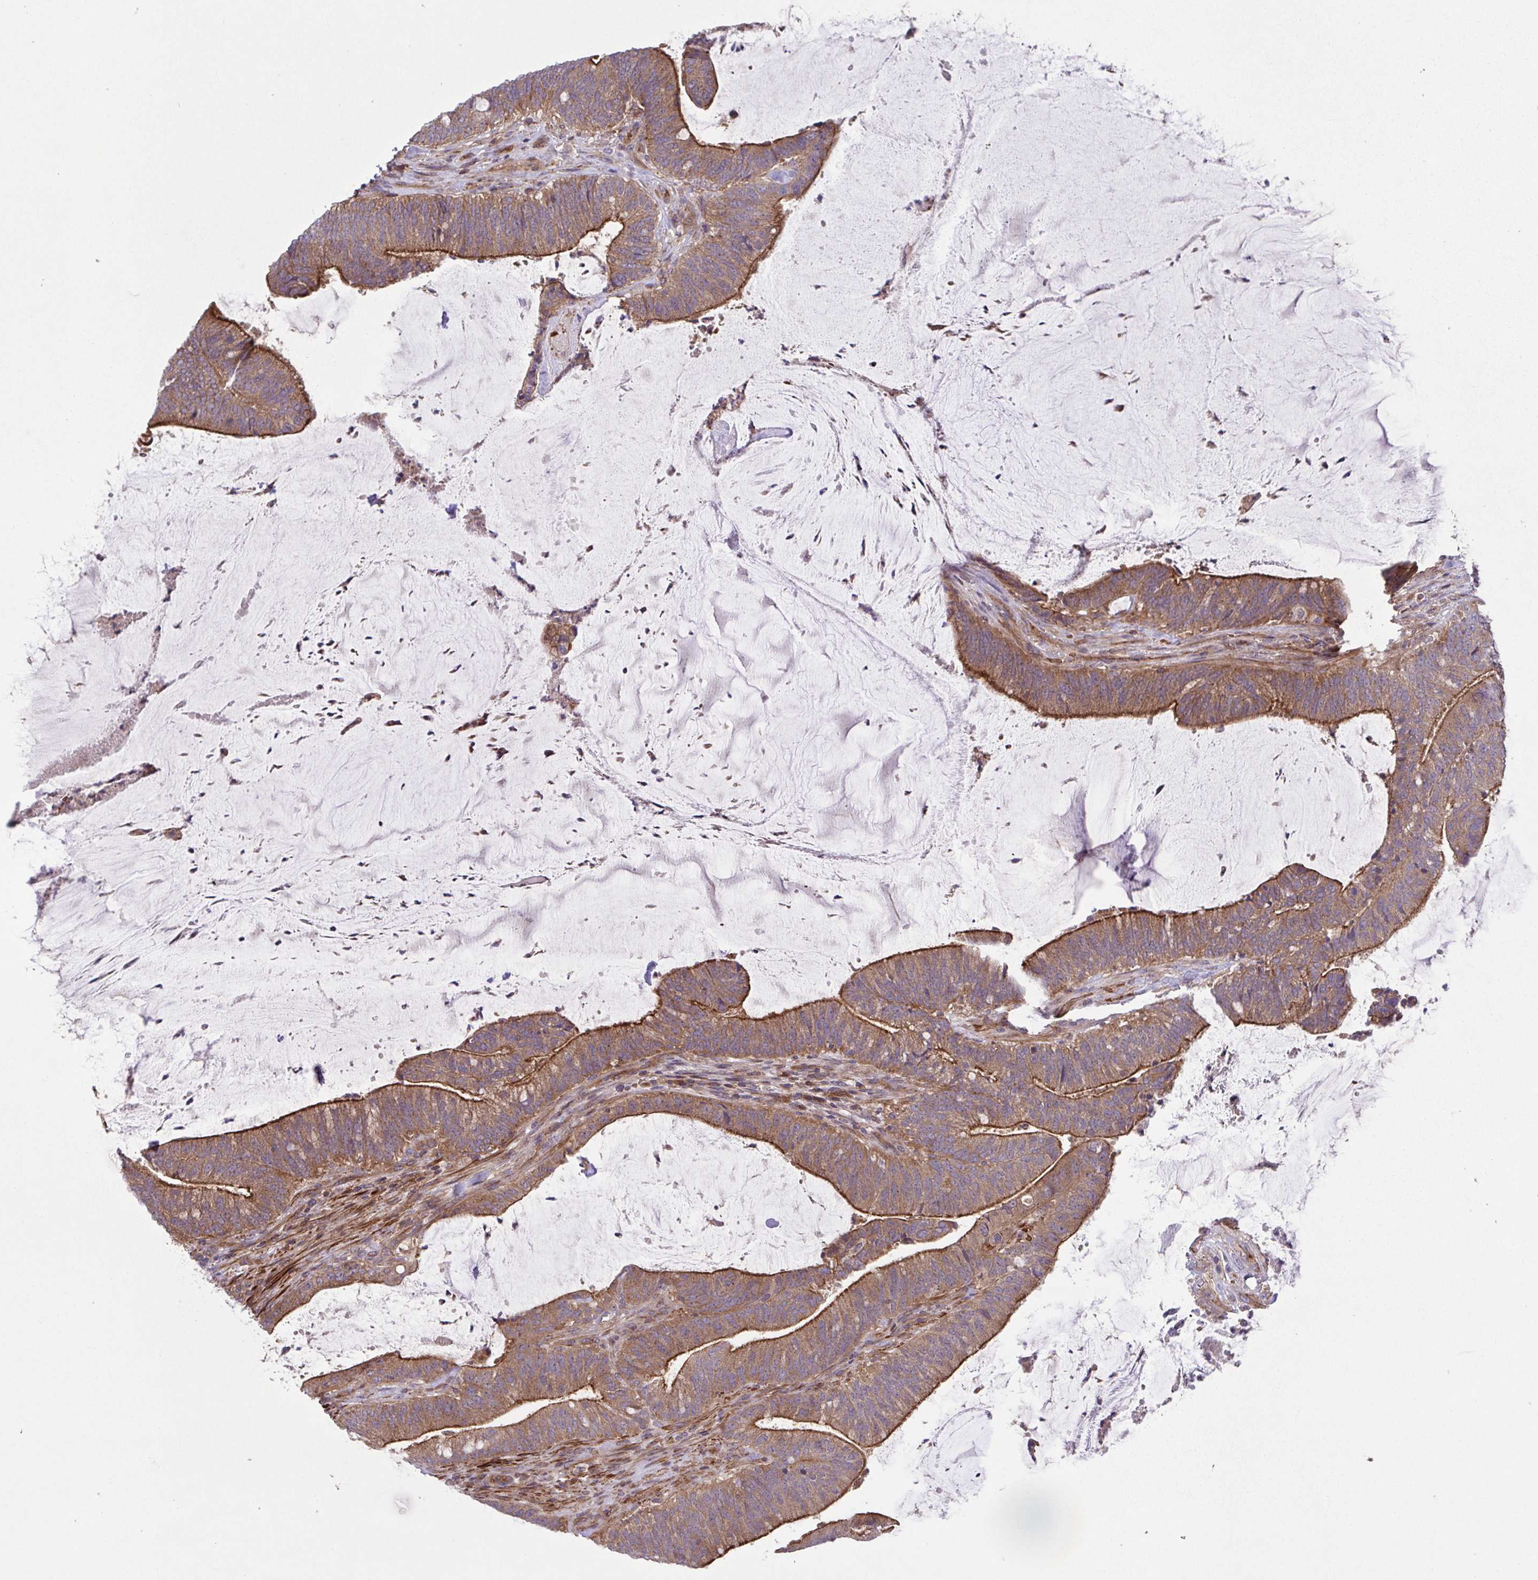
{"staining": {"intensity": "moderate", "quantity": ">75%", "location": "cytoplasmic/membranous"}, "tissue": "colorectal cancer", "cell_type": "Tumor cells", "image_type": "cancer", "snomed": [{"axis": "morphology", "description": "Adenocarcinoma, NOS"}, {"axis": "topography", "description": "Colon"}], "caption": "DAB (3,3'-diaminobenzidine) immunohistochemical staining of human colorectal cancer displays moderate cytoplasmic/membranous protein expression in approximately >75% of tumor cells.", "gene": "IDE", "patient": {"sex": "female", "age": 43}}